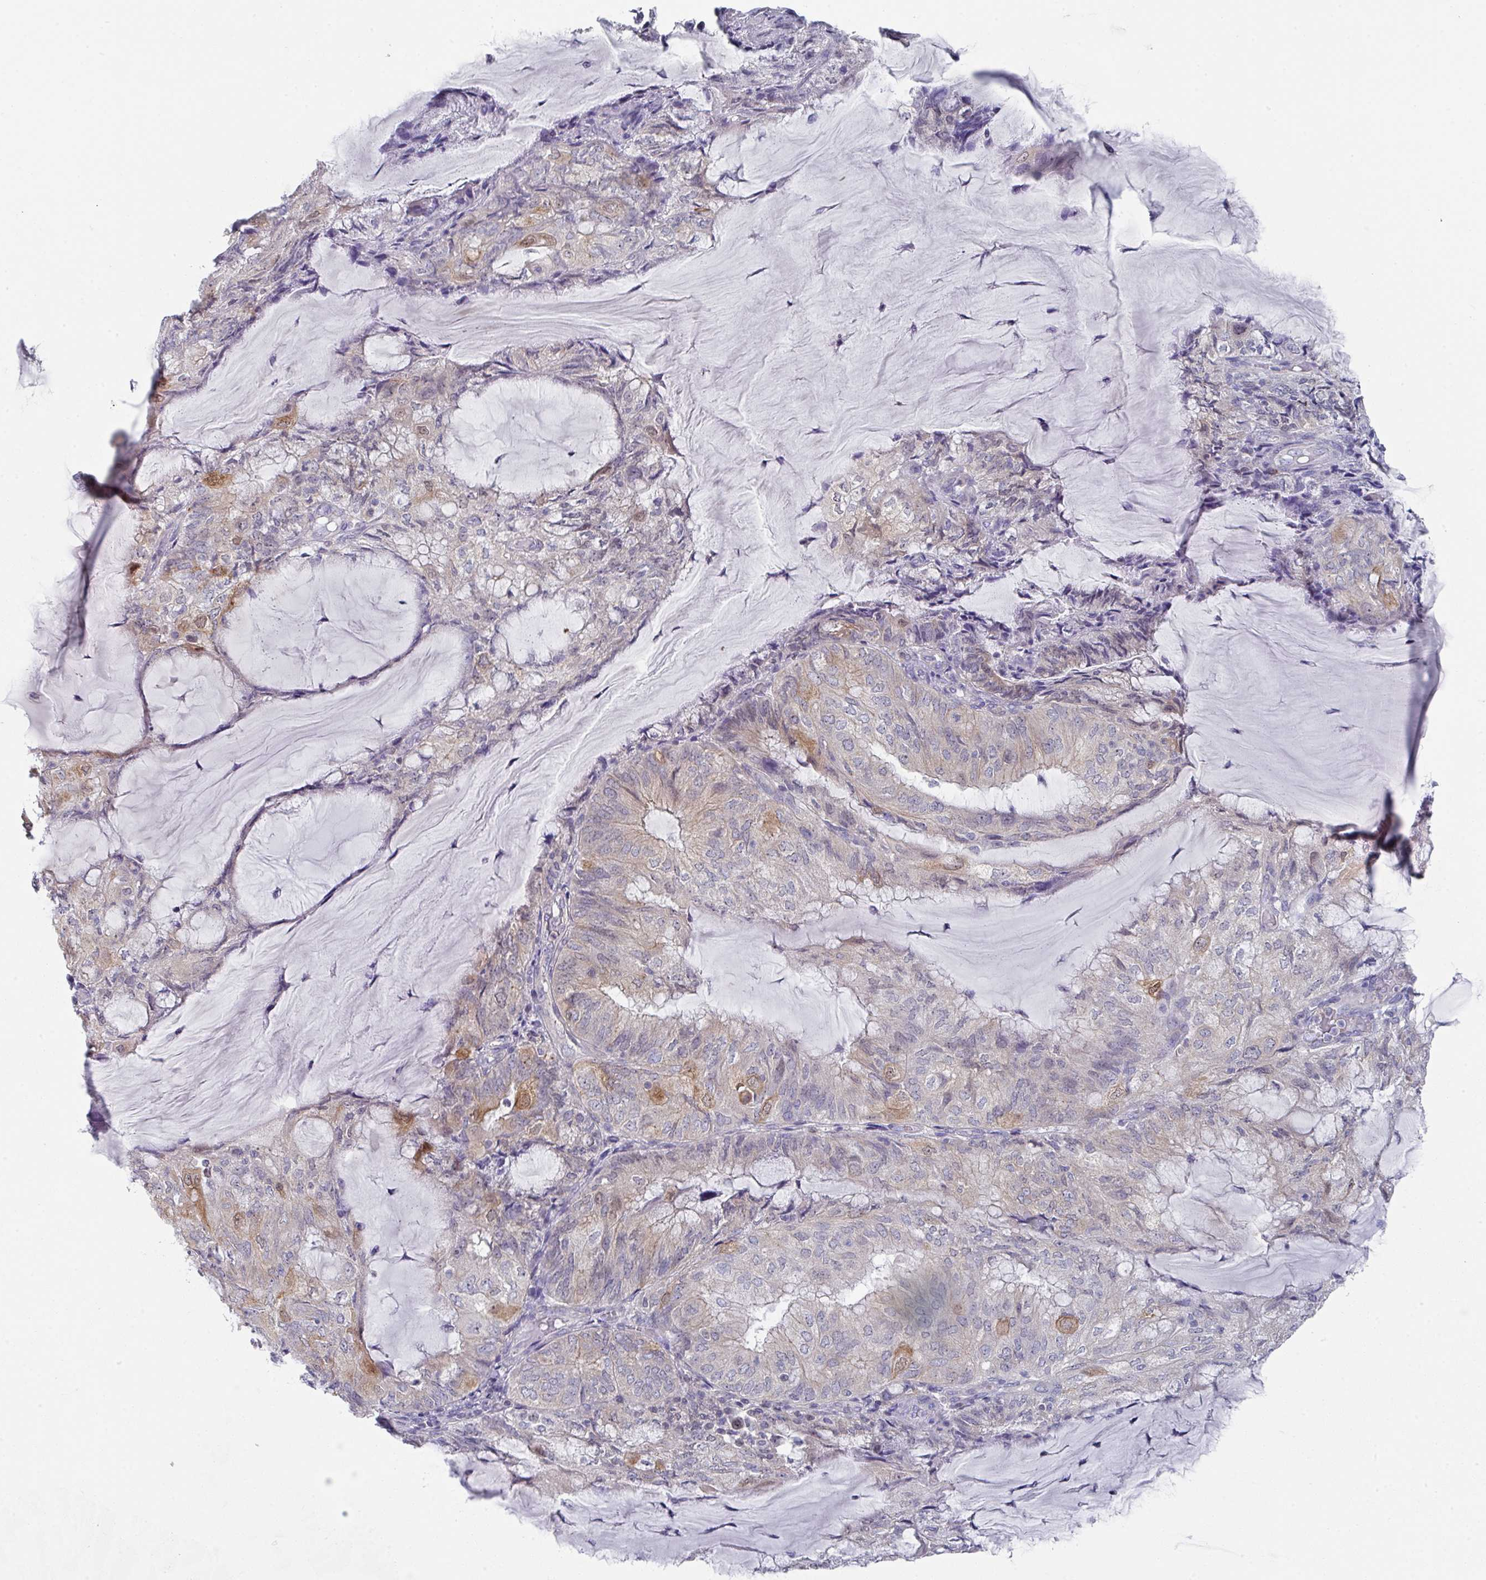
{"staining": {"intensity": "strong", "quantity": "<25%", "location": "cytoplasmic/membranous,nuclear"}, "tissue": "endometrial cancer", "cell_type": "Tumor cells", "image_type": "cancer", "snomed": [{"axis": "morphology", "description": "Adenocarcinoma, NOS"}, {"axis": "topography", "description": "Endometrium"}], "caption": "IHC micrograph of human endometrial adenocarcinoma stained for a protein (brown), which exhibits medium levels of strong cytoplasmic/membranous and nuclear expression in about <25% of tumor cells.", "gene": "DCAF12L2", "patient": {"sex": "female", "age": 81}}